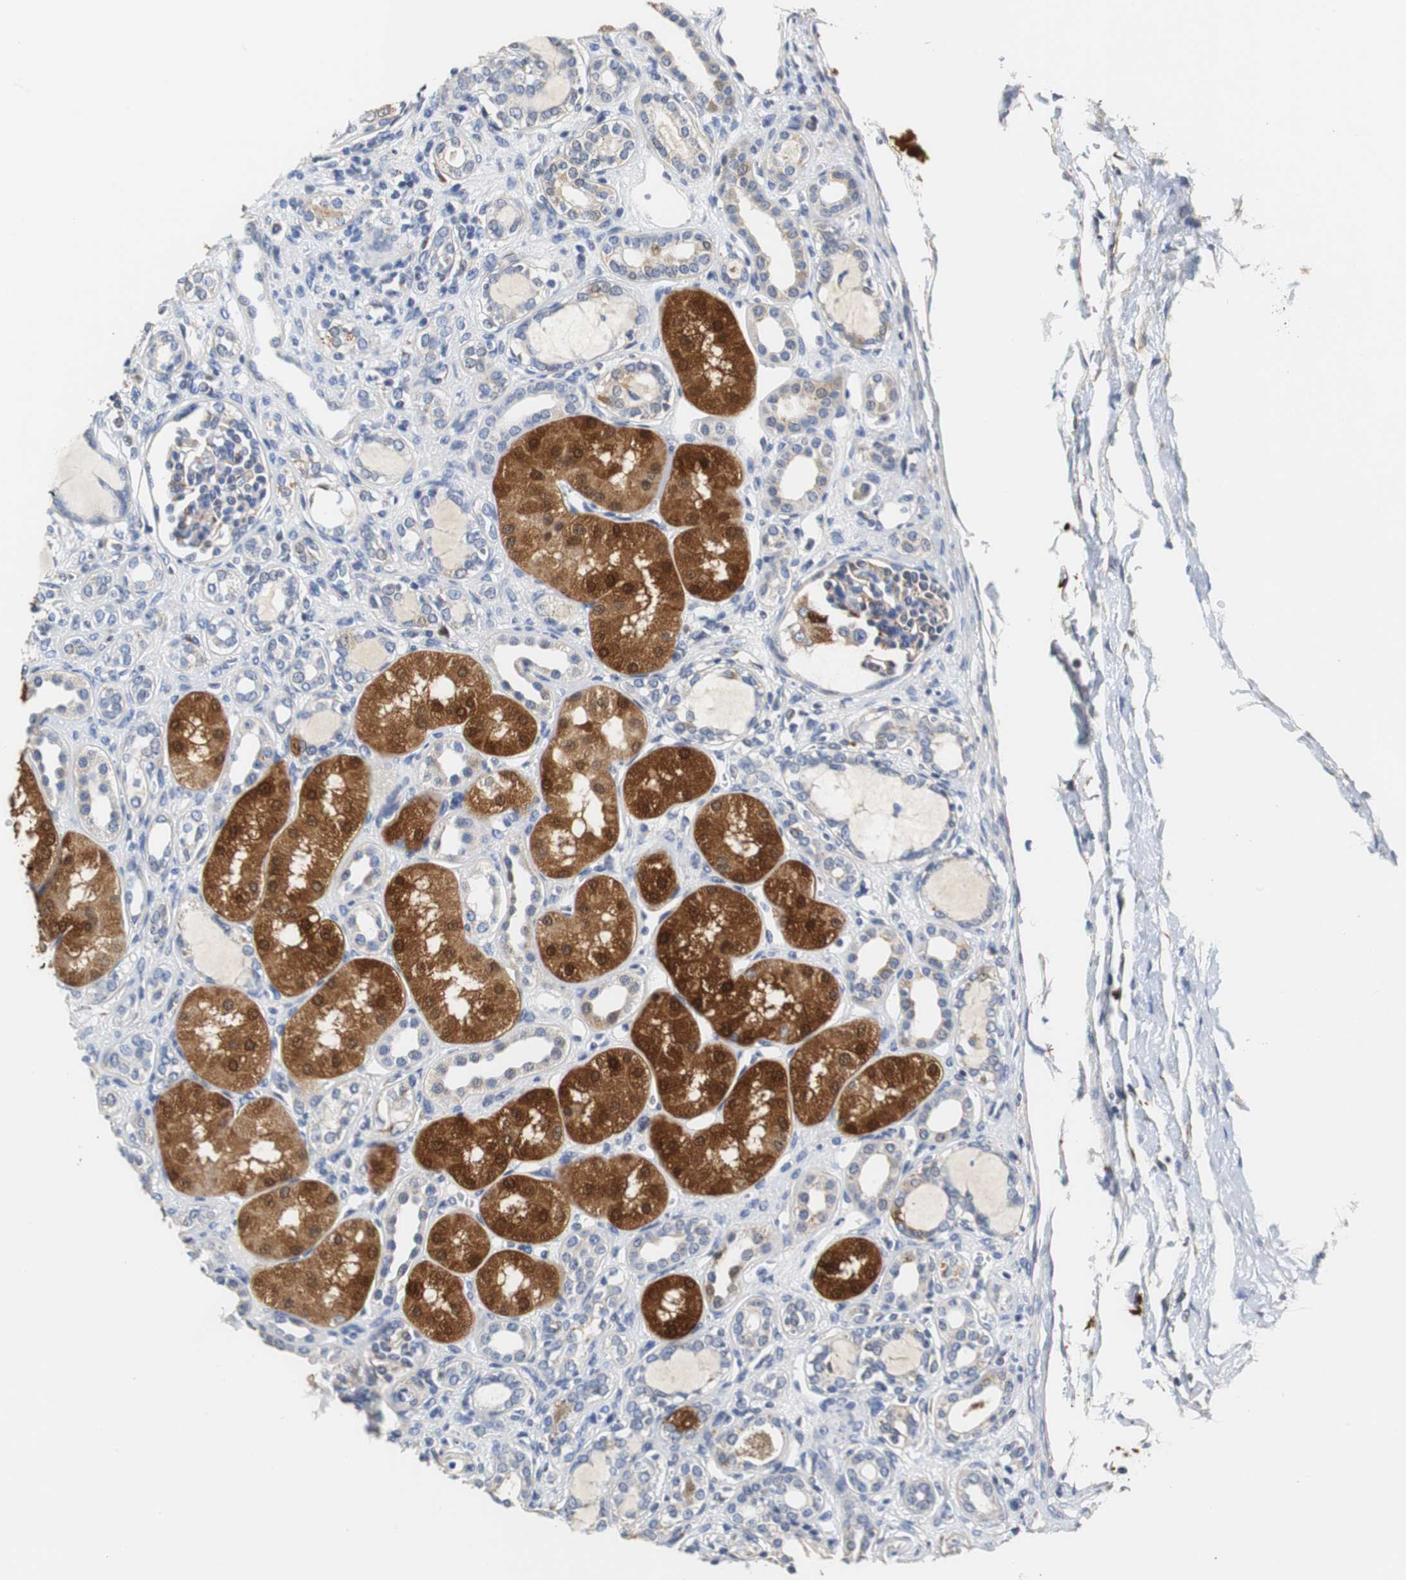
{"staining": {"intensity": "moderate", "quantity": "25%-75%", "location": "cytoplasmic/membranous"}, "tissue": "kidney", "cell_type": "Cells in glomeruli", "image_type": "normal", "snomed": [{"axis": "morphology", "description": "Normal tissue, NOS"}, {"axis": "topography", "description": "Kidney"}], "caption": "Immunohistochemistry (IHC) (DAB) staining of benign human kidney reveals moderate cytoplasmic/membranous protein positivity in approximately 25%-75% of cells in glomeruli. The protein of interest is stained brown, and the nuclei are stained in blue (DAB (3,3'-diaminobenzidine) IHC with brightfield microscopy, high magnification).", "gene": "PCK1", "patient": {"sex": "male", "age": 7}}